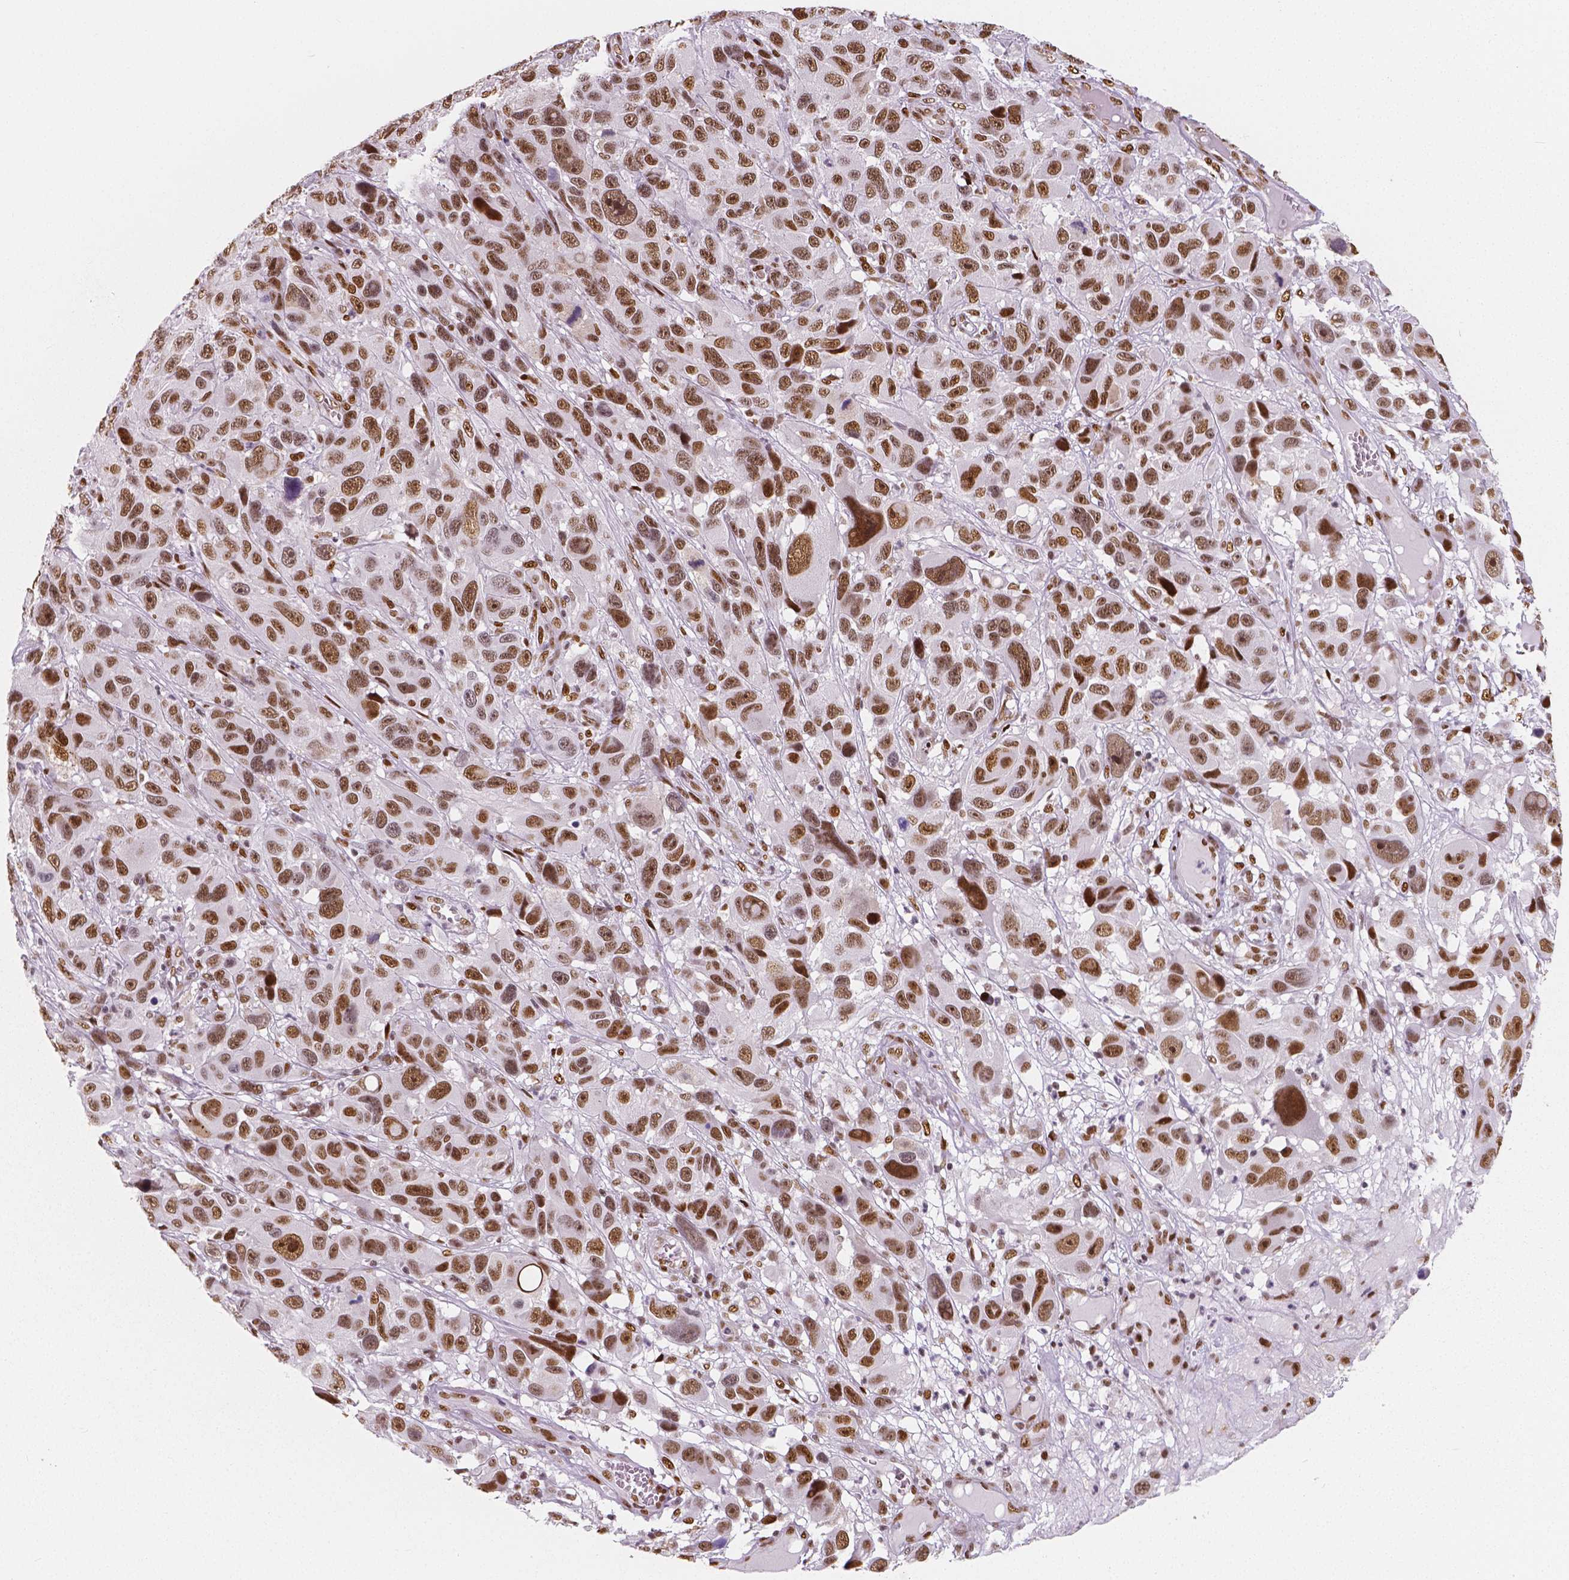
{"staining": {"intensity": "moderate", "quantity": ">75%", "location": "nuclear"}, "tissue": "melanoma", "cell_type": "Tumor cells", "image_type": "cancer", "snomed": [{"axis": "morphology", "description": "Malignant melanoma, NOS"}, {"axis": "topography", "description": "Skin"}], "caption": "Malignant melanoma stained for a protein demonstrates moderate nuclear positivity in tumor cells.", "gene": "NUCKS1", "patient": {"sex": "male", "age": 53}}